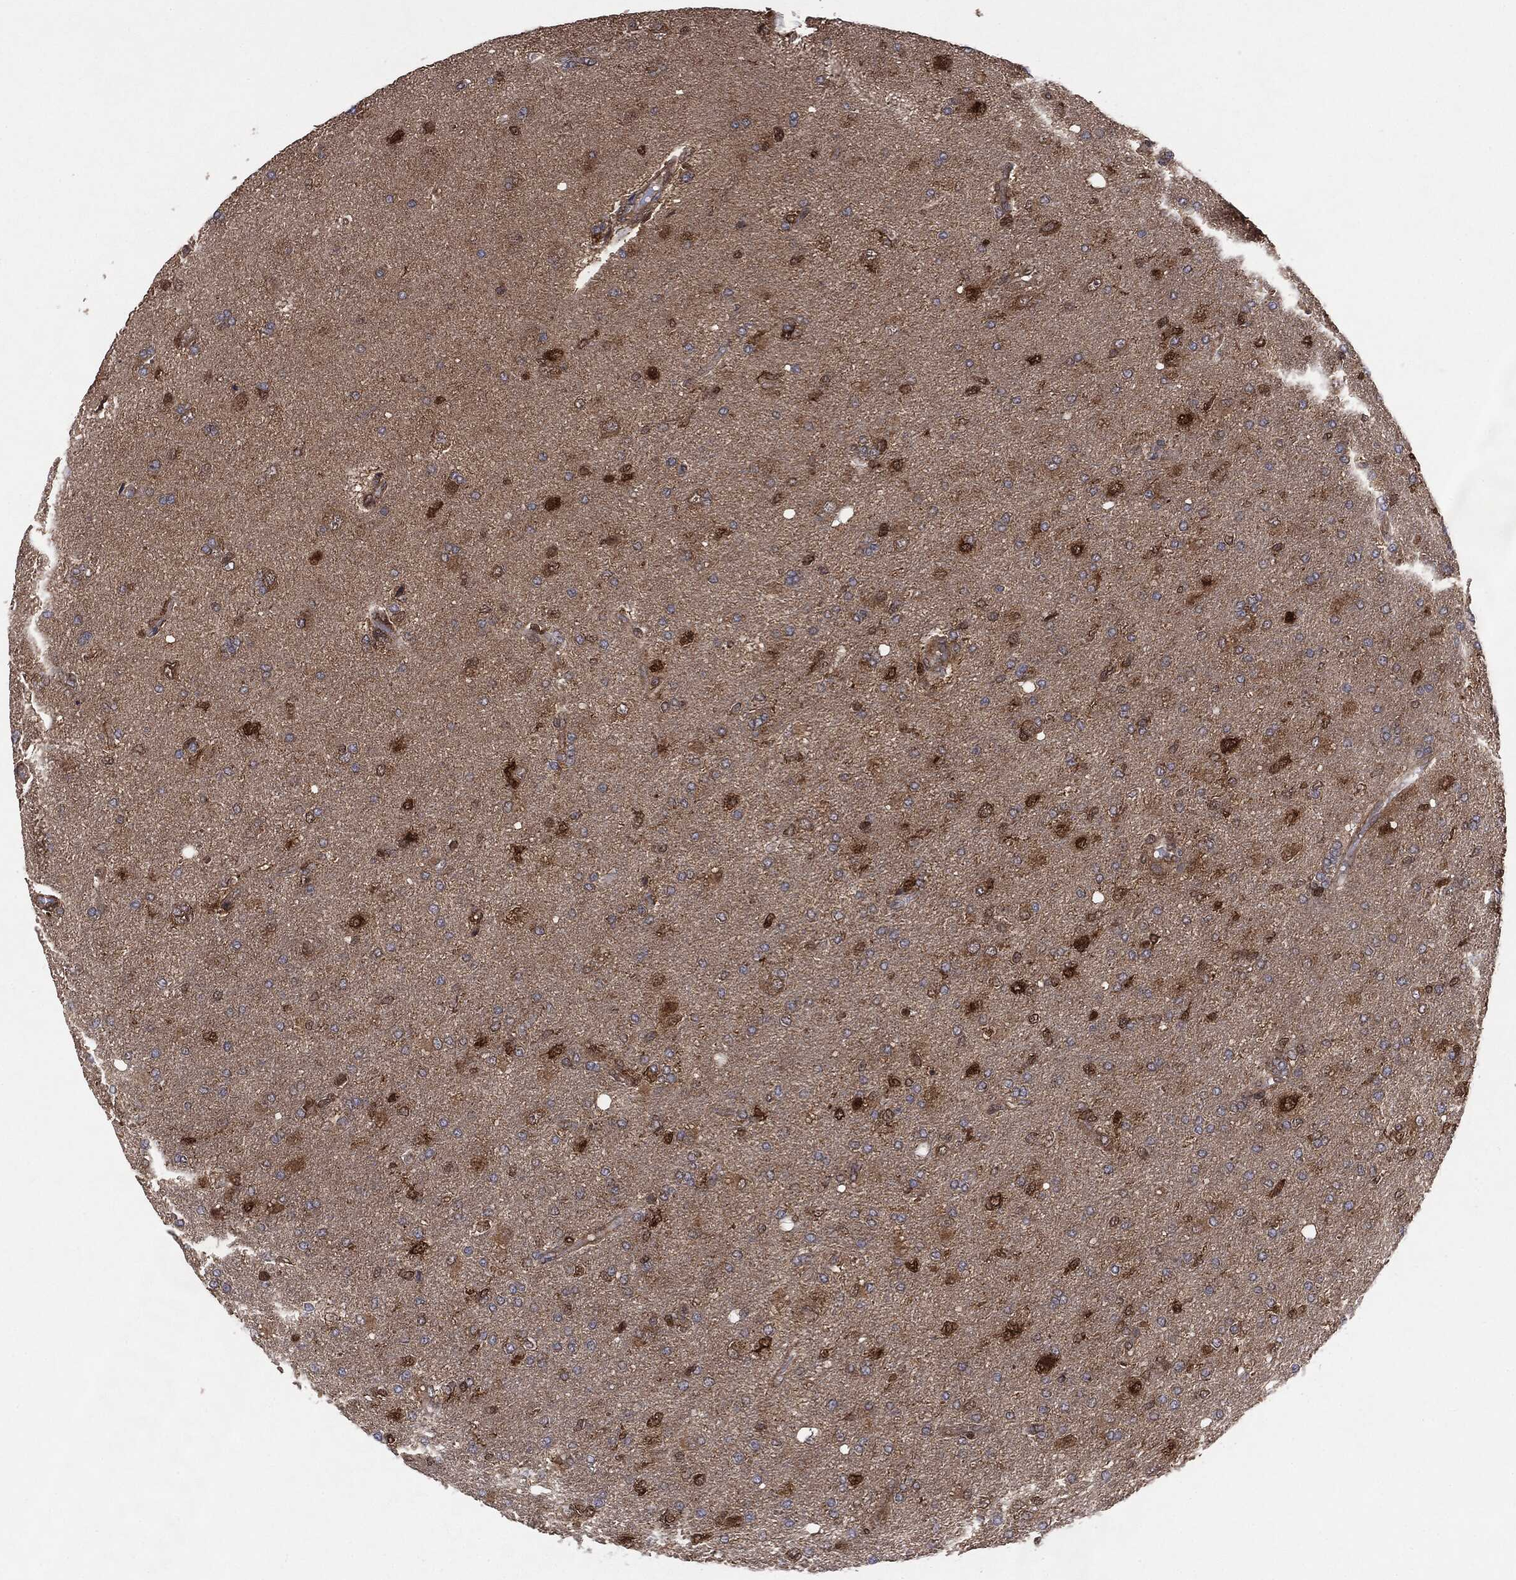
{"staining": {"intensity": "negative", "quantity": "none", "location": "none"}, "tissue": "glioma", "cell_type": "Tumor cells", "image_type": "cancer", "snomed": [{"axis": "morphology", "description": "Glioma, malignant, High grade"}, {"axis": "topography", "description": "Cerebral cortex"}], "caption": "This is an IHC image of human malignant high-grade glioma. There is no expression in tumor cells.", "gene": "NME1", "patient": {"sex": "male", "age": 70}}